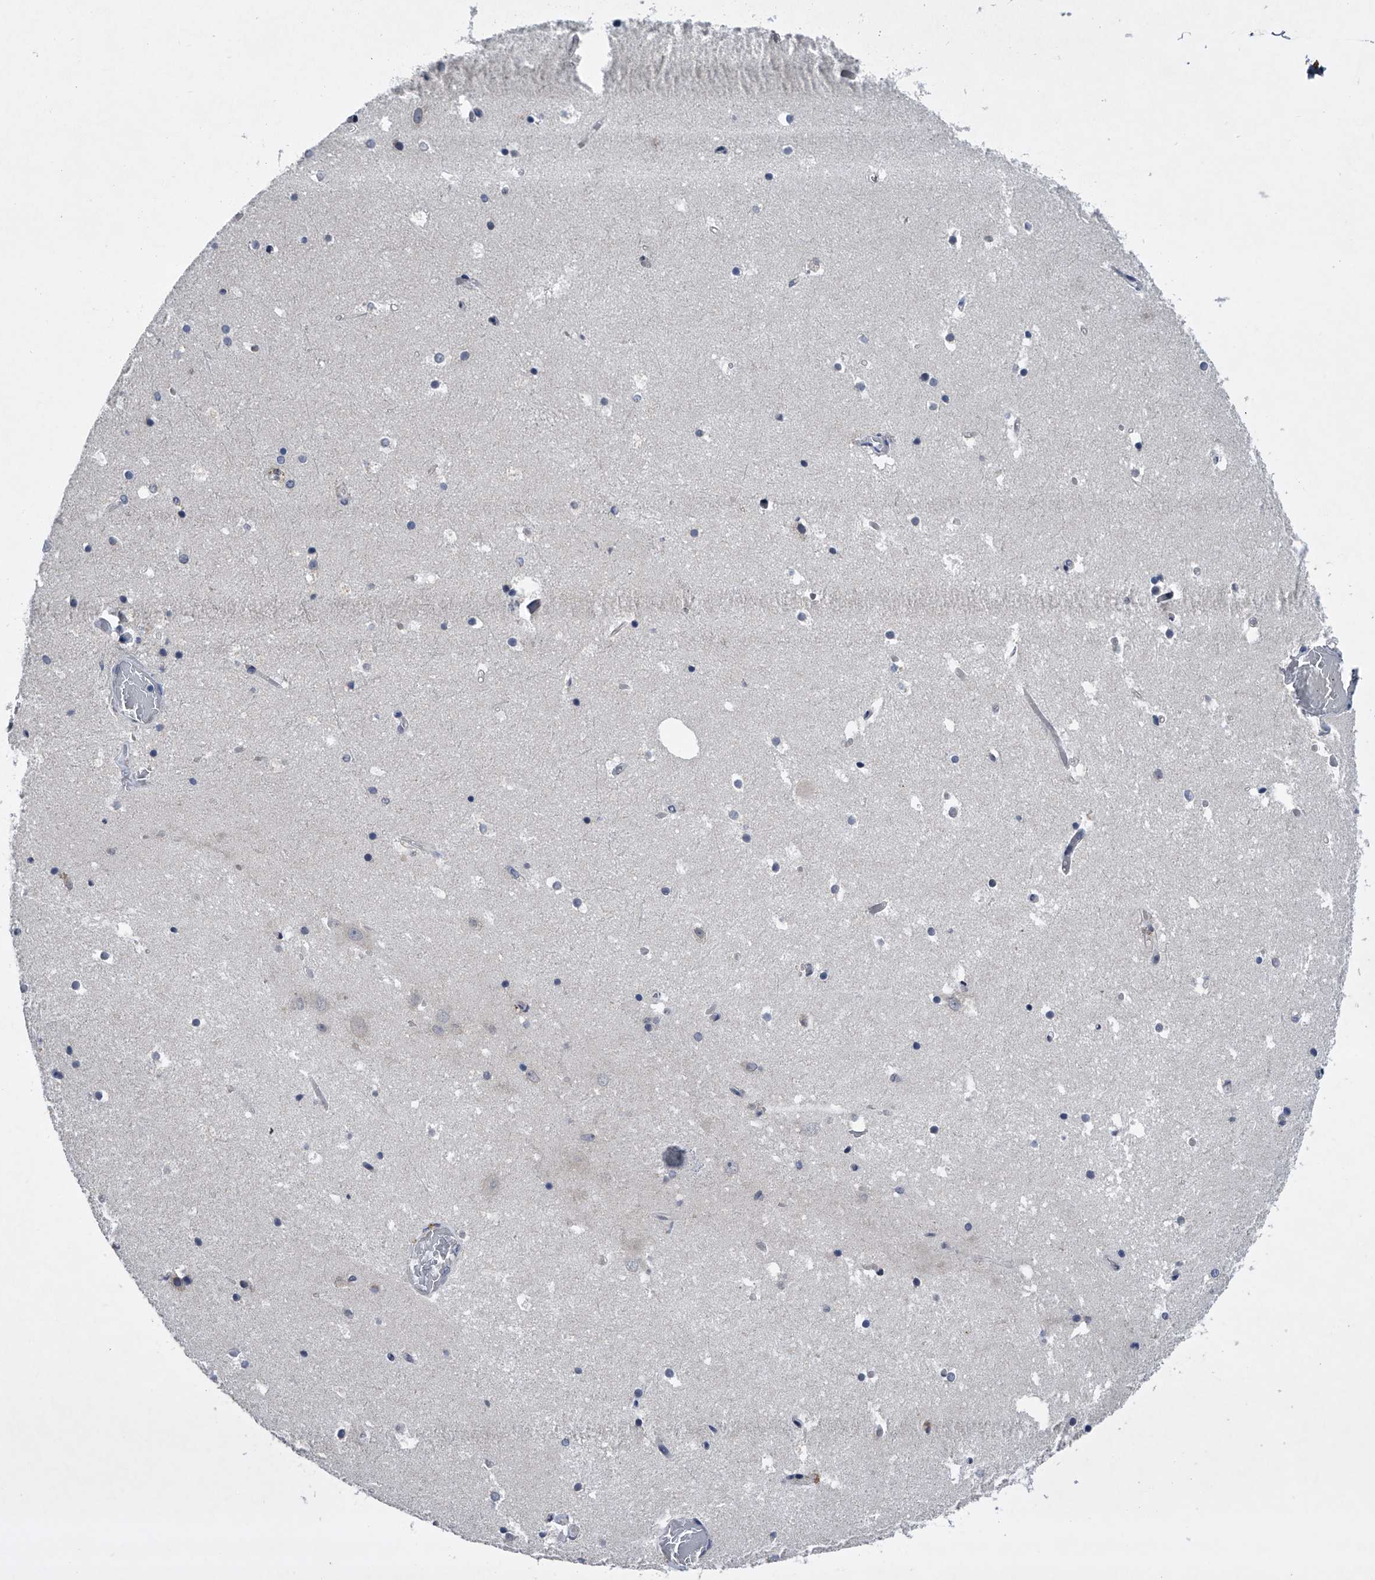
{"staining": {"intensity": "negative", "quantity": "none", "location": "none"}, "tissue": "hippocampus", "cell_type": "Glial cells", "image_type": "normal", "snomed": [{"axis": "morphology", "description": "Normal tissue, NOS"}, {"axis": "topography", "description": "Hippocampus"}], "caption": "A high-resolution micrograph shows IHC staining of unremarkable hippocampus, which exhibits no significant positivity in glial cells.", "gene": "RNF5", "patient": {"sex": "female", "age": 52}}